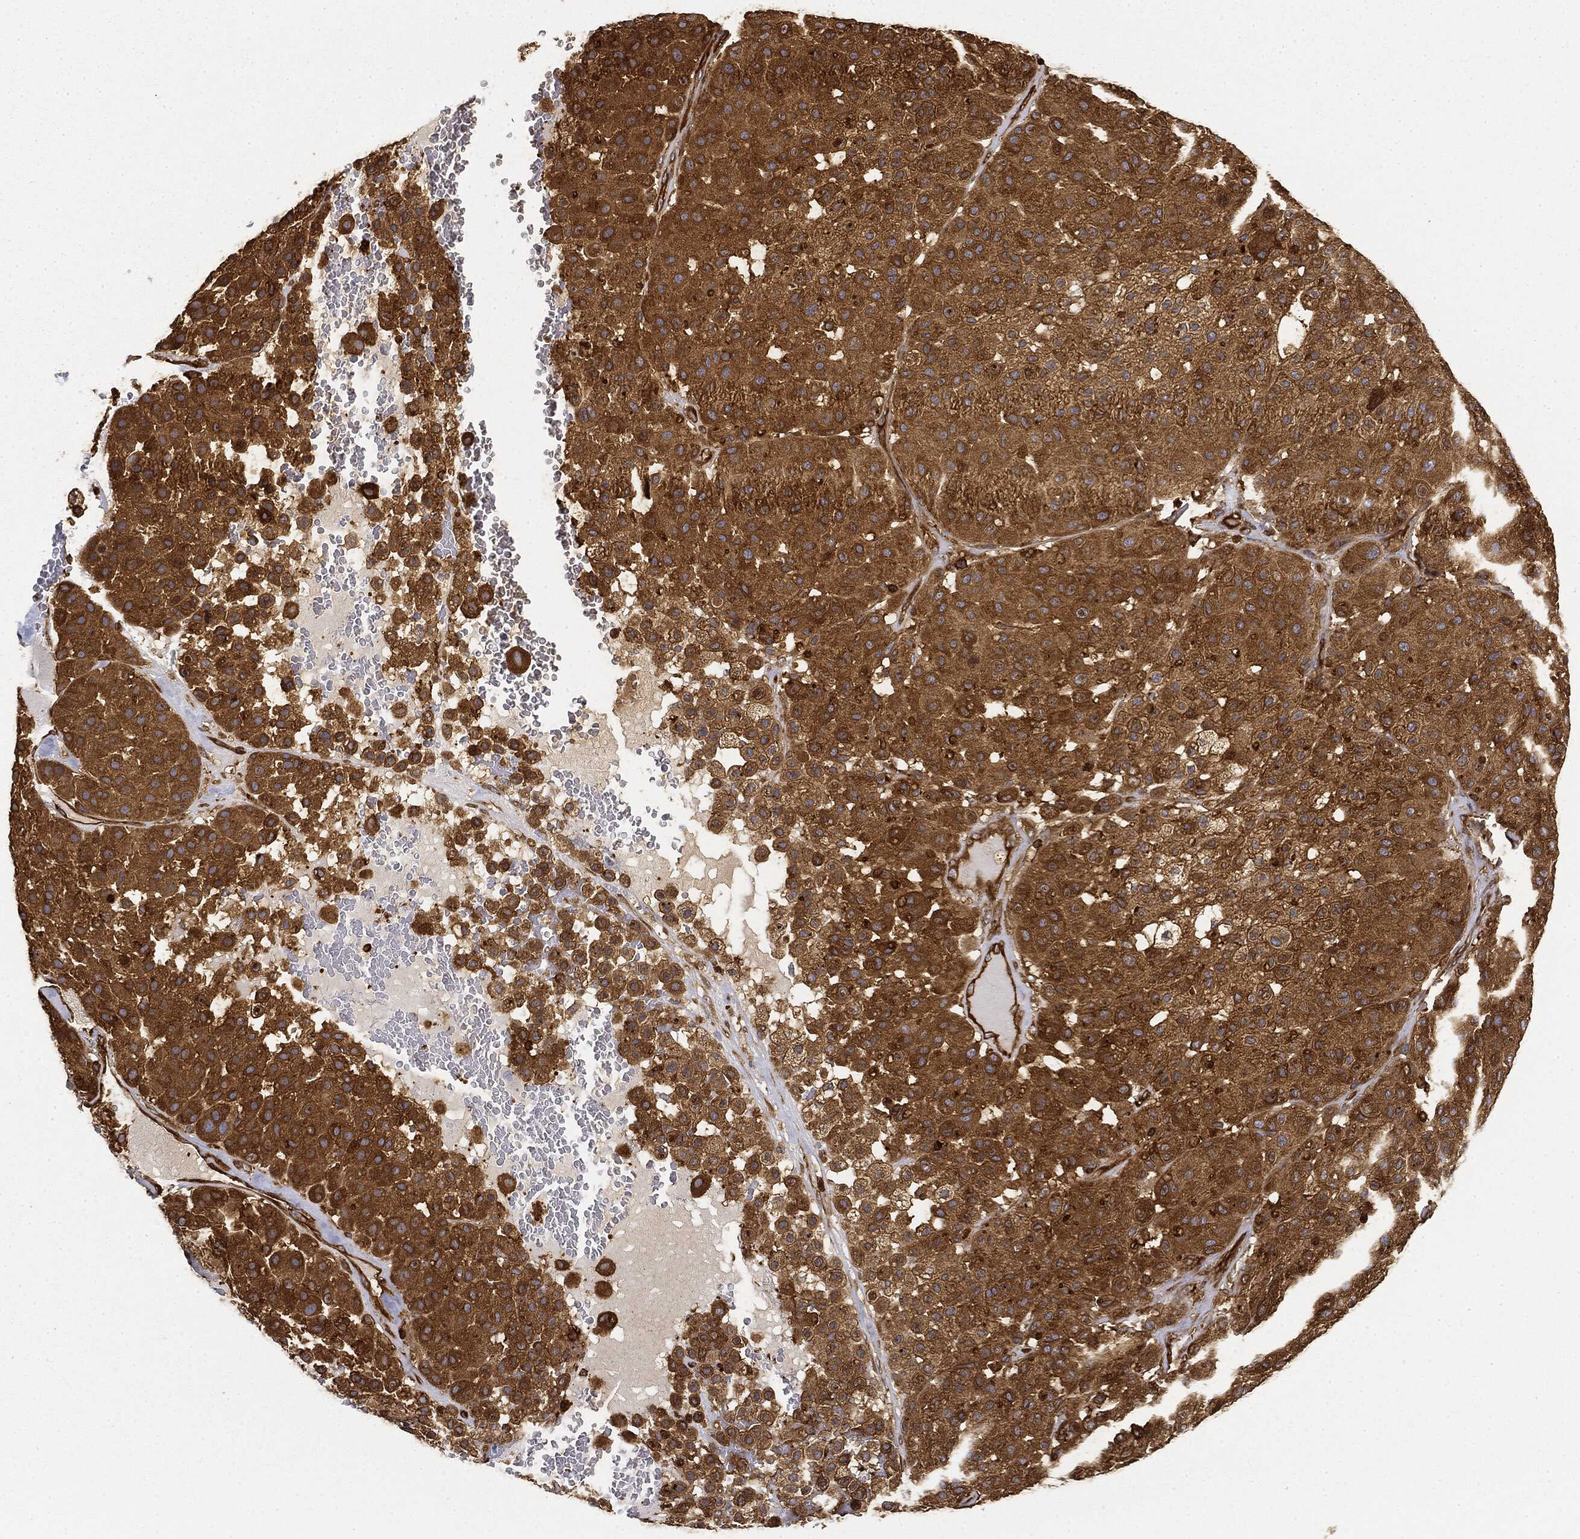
{"staining": {"intensity": "strong", "quantity": "25%-75%", "location": "cytoplasmic/membranous"}, "tissue": "melanoma", "cell_type": "Tumor cells", "image_type": "cancer", "snomed": [{"axis": "morphology", "description": "Malignant melanoma, Metastatic site"}, {"axis": "topography", "description": "Smooth muscle"}], "caption": "This micrograph reveals immunohistochemistry staining of malignant melanoma (metastatic site), with high strong cytoplasmic/membranous positivity in approximately 25%-75% of tumor cells.", "gene": "WDR1", "patient": {"sex": "male", "age": 41}}